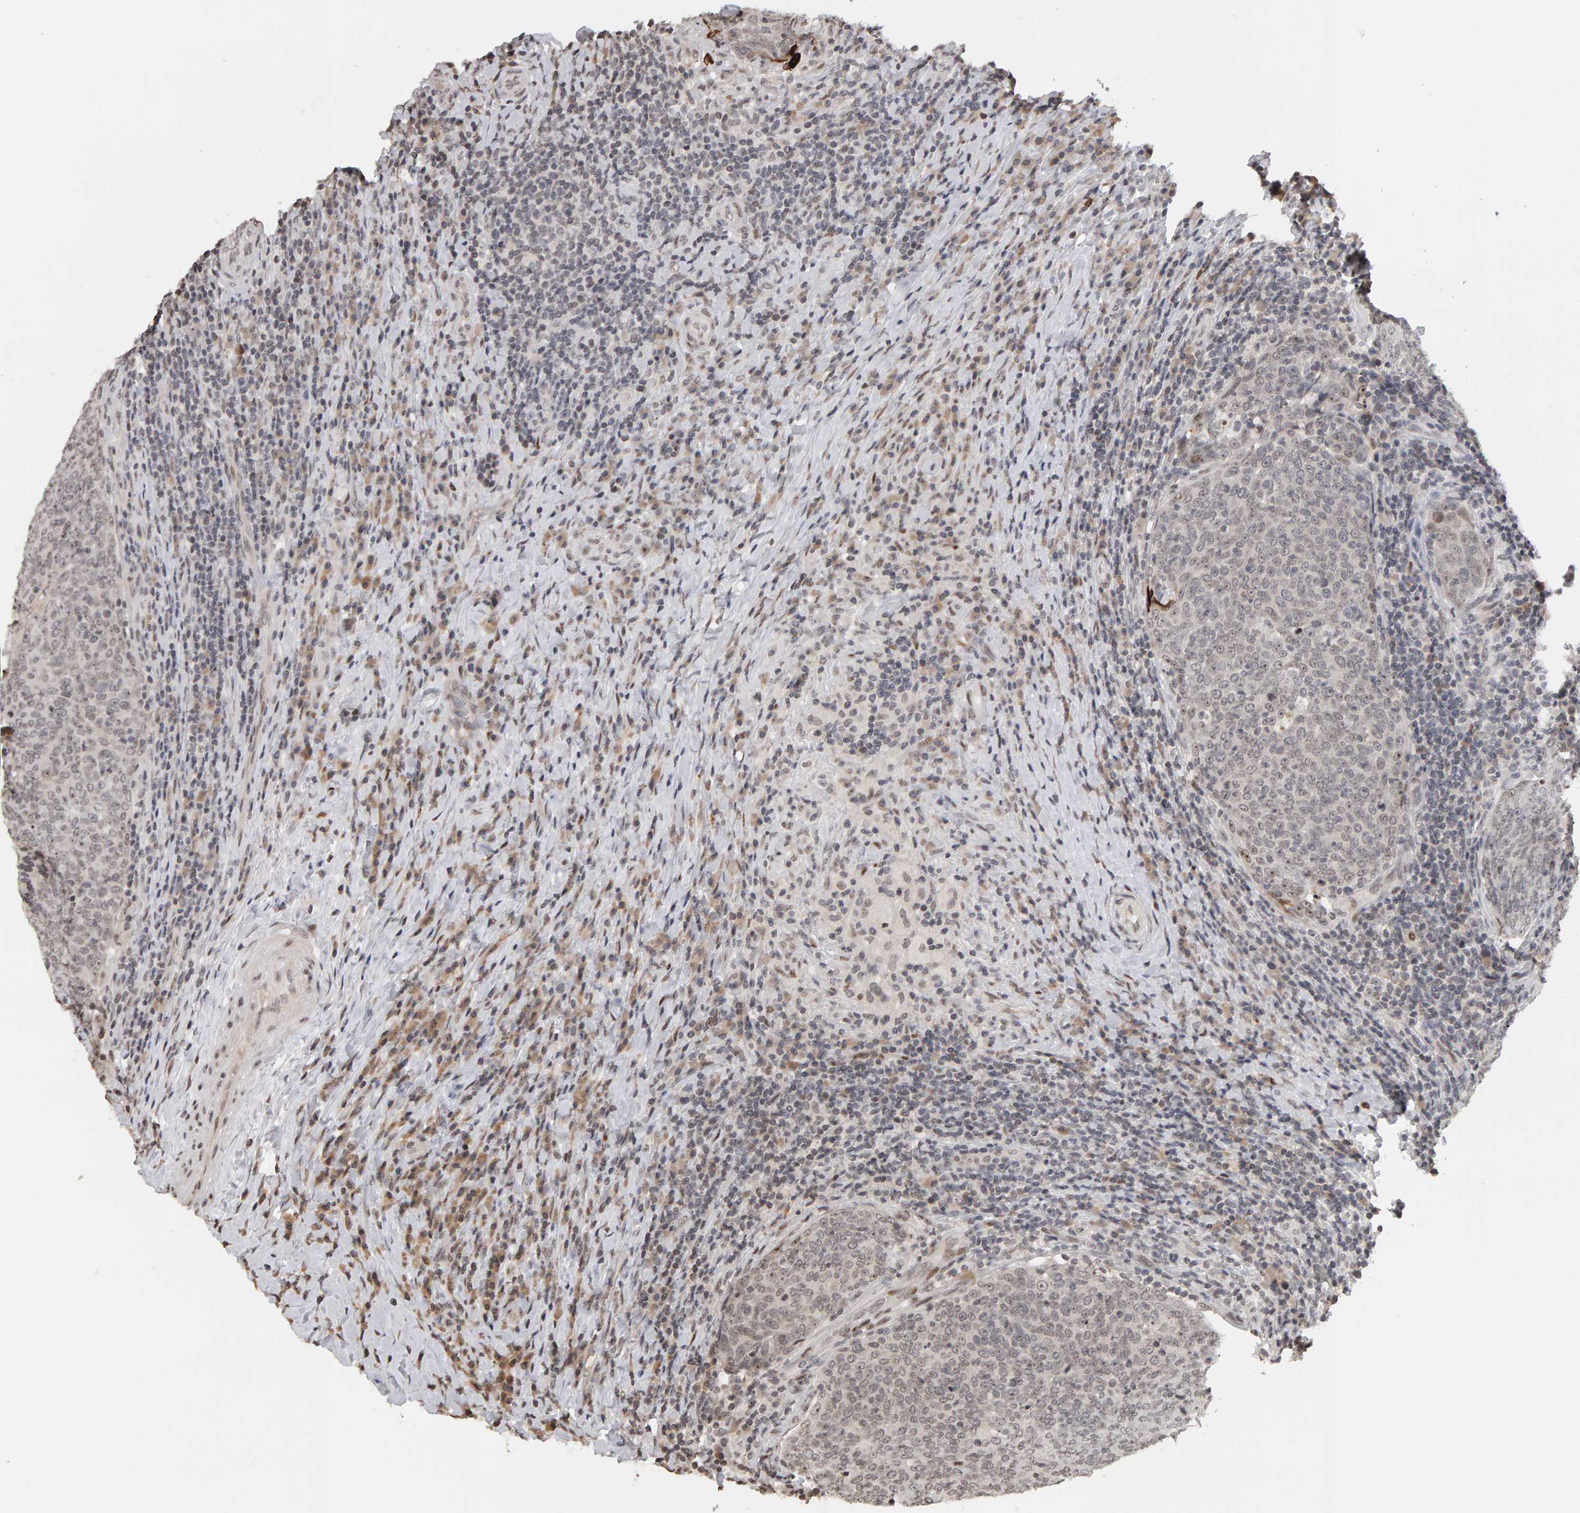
{"staining": {"intensity": "weak", "quantity": "25%-75%", "location": "nuclear"}, "tissue": "head and neck cancer", "cell_type": "Tumor cells", "image_type": "cancer", "snomed": [{"axis": "morphology", "description": "Squamous cell carcinoma, NOS"}, {"axis": "morphology", "description": "Squamous cell carcinoma, metastatic, NOS"}, {"axis": "topography", "description": "Lymph node"}, {"axis": "topography", "description": "Head-Neck"}], "caption": "Protein expression analysis of squamous cell carcinoma (head and neck) reveals weak nuclear positivity in approximately 25%-75% of tumor cells.", "gene": "TRAM1", "patient": {"sex": "male", "age": 62}}